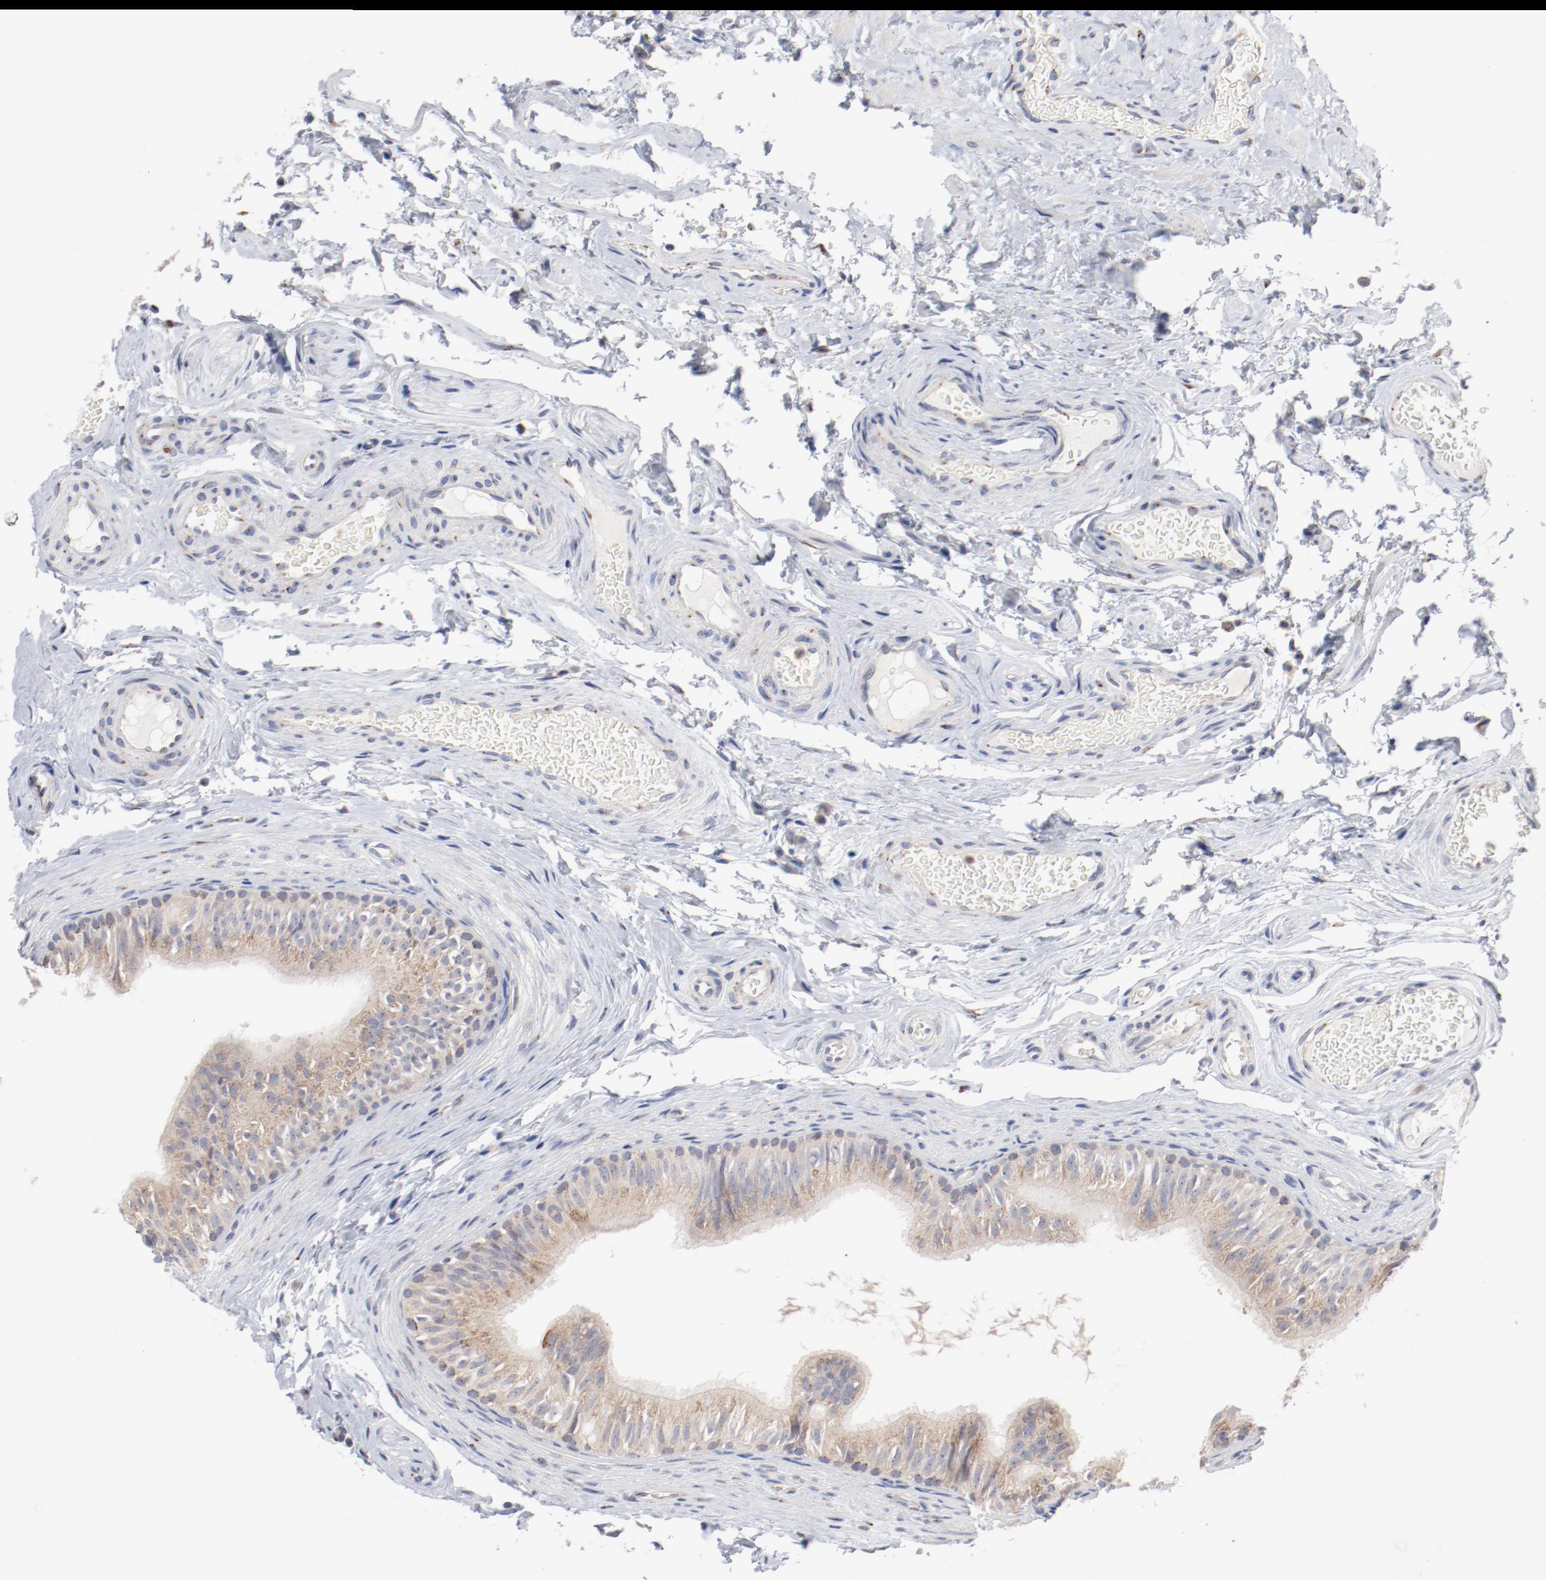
{"staining": {"intensity": "weak", "quantity": ">75%", "location": "cytoplasmic/membranous"}, "tissue": "epididymis", "cell_type": "Glandular cells", "image_type": "normal", "snomed": [{"axis": "morphology", "description": "Normal tissue, NOS"}, {"axis": "topography", "description": "Testis"}, {"axis": "topography", "description": "Epididymis"}], "caption": "High-power microscopy captured an immunohistochemistry (IHC) photomicrograph of benign epididymis, revealing weak cytoplasmic/membranous staining in about >75% of glandular cells.", "gene": "AK7", "patient": {"sex": "male", "age": 36}}